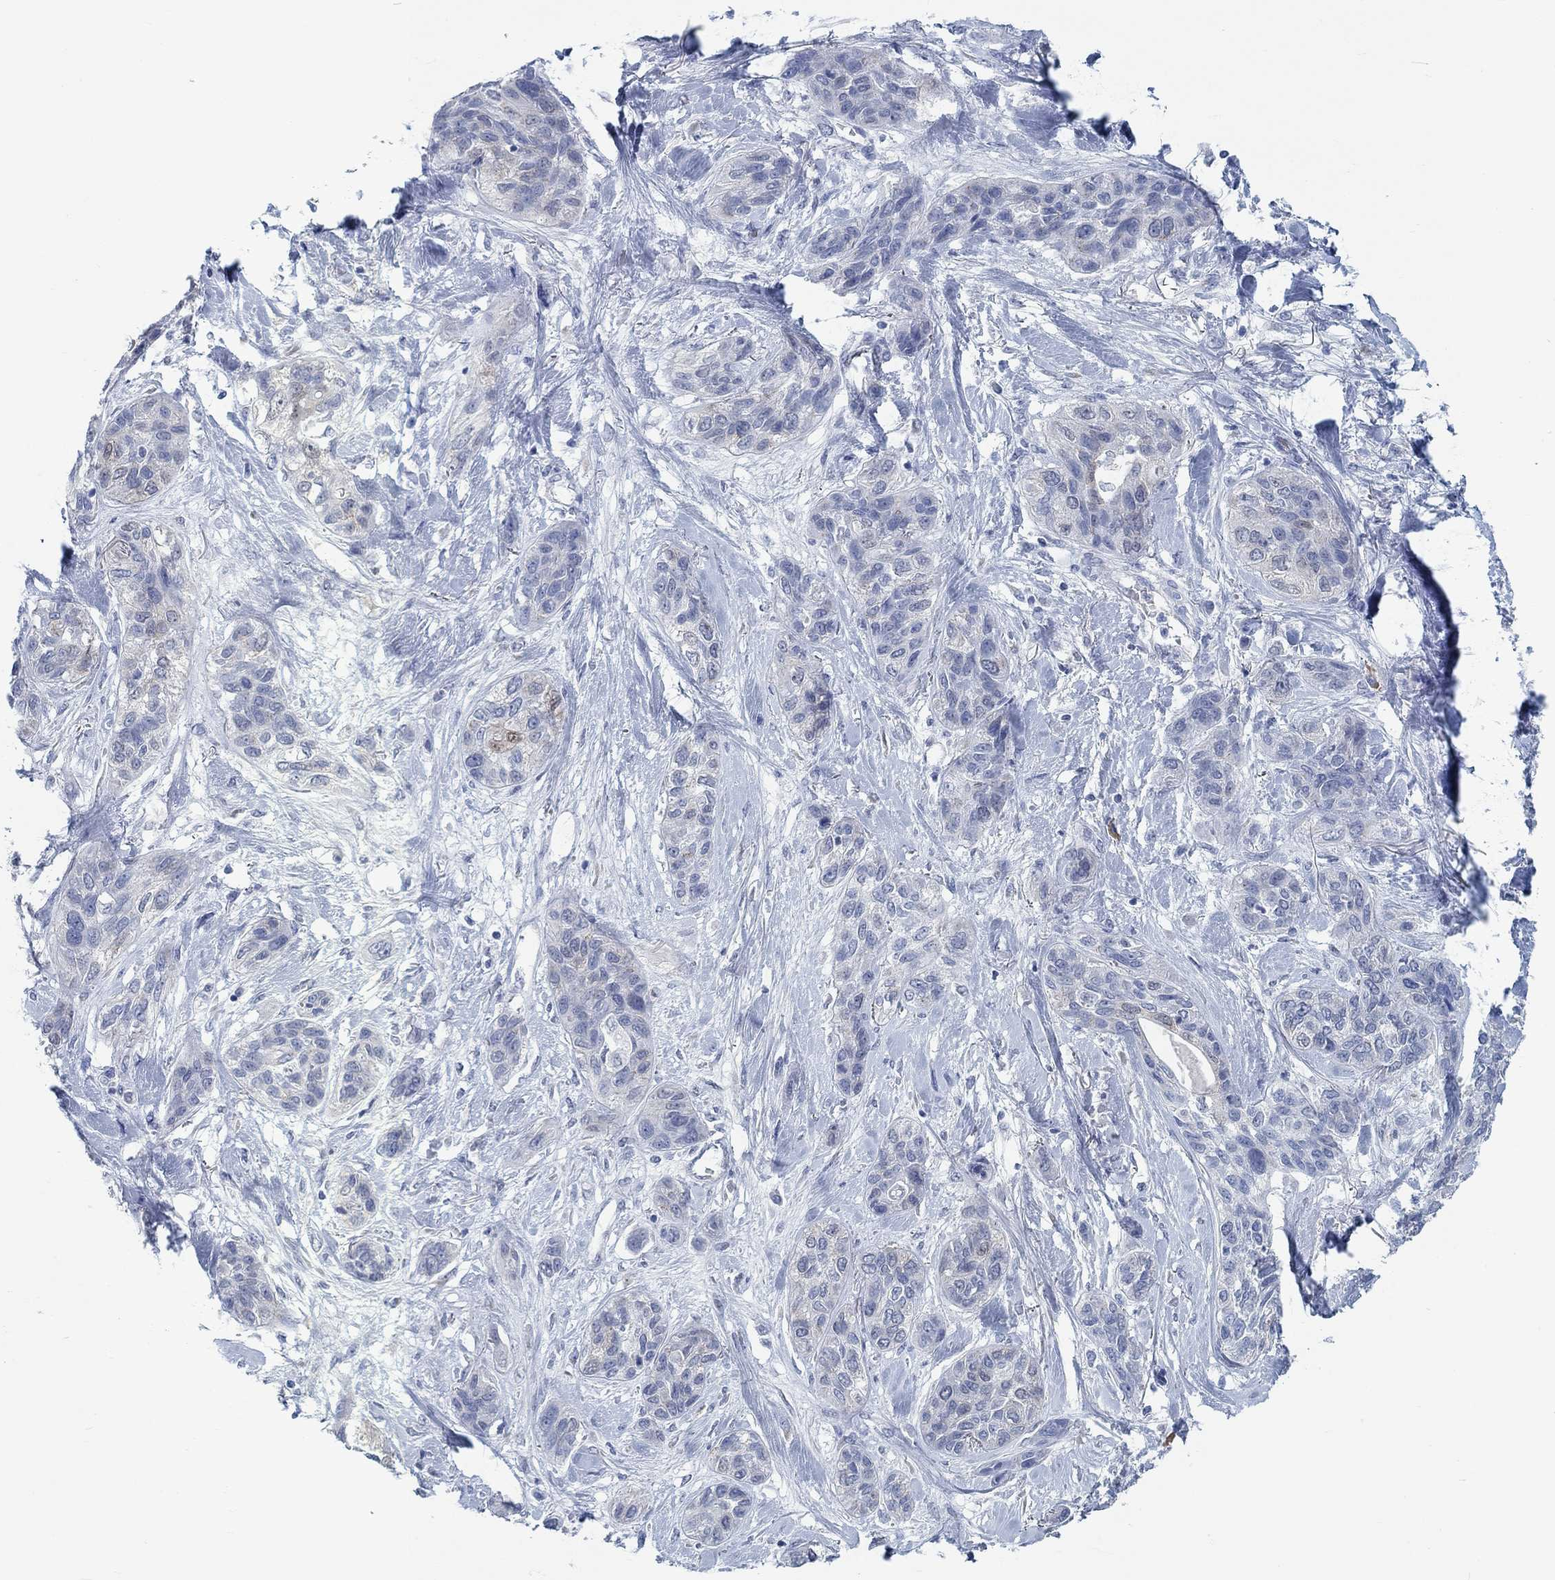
{"staining": {"intensity": "weak", "quantity": "<25%", "location": "nuclear"}, "tissue": "lung cancer", "cell_type": "Tumor cells", "image_type": "cancer", "snomed": [{"axis": "morphology", "description": "Squamous cell carcinoma, NOS"}, {"axis": "topography", "description": "Lung"}], "caption": "Lung cancer (squamous cell carcinoma) stained for a protein using IHC displays no expression tumor cells.", "gene": "TEKT4", "patient": {"sex": "female", "age": 70}}